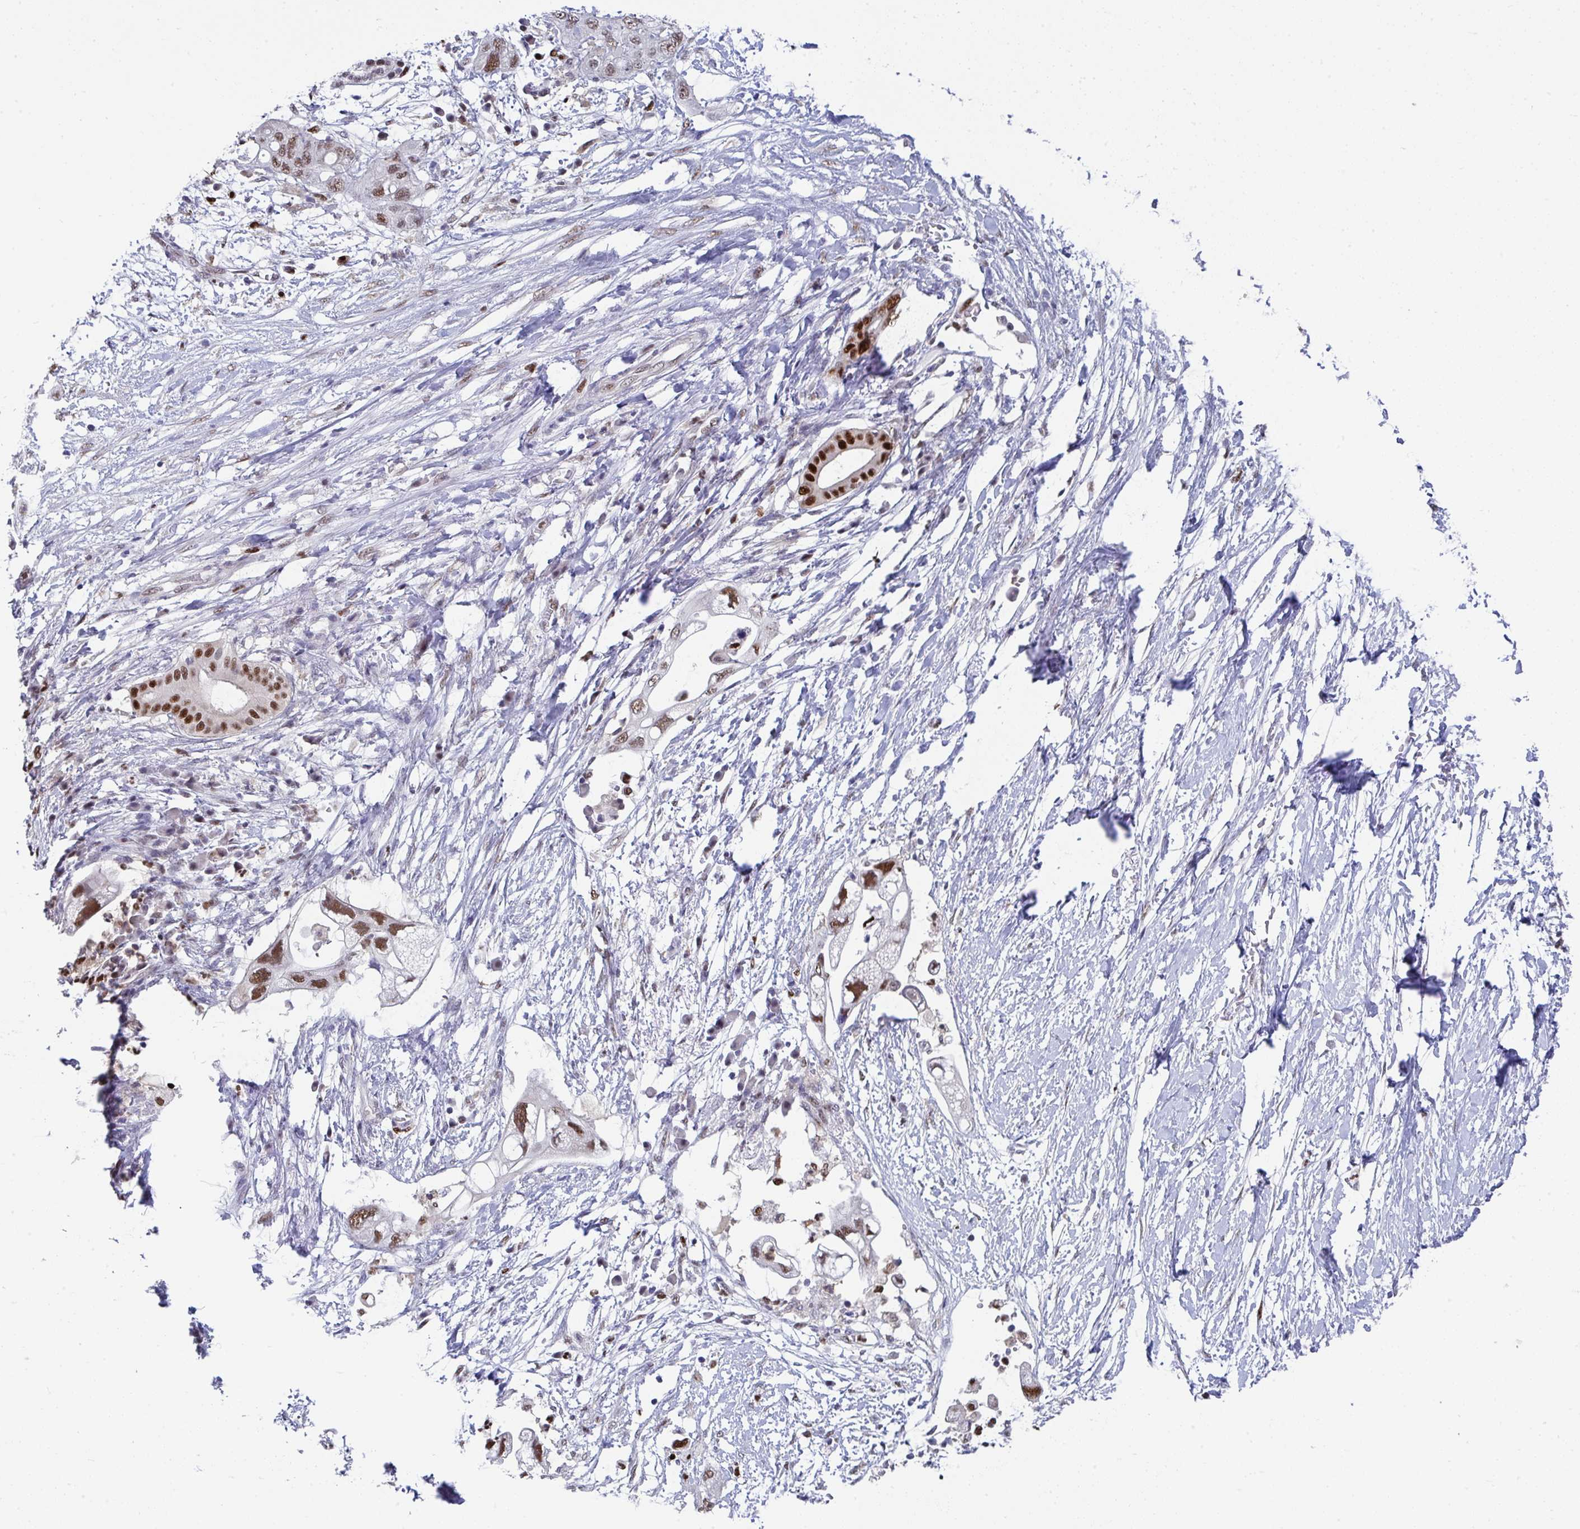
{"staining": {"intensity": "moderate", "quantity": ">75%", "location": "nuclear"}, "tissue": "pancreatic cancer", "cell_type": "Tumor cells", "image_type": "cancer", "snomed": [{"axis": "morphology", "description": "Adenocarcinoma, NOS"}, {"axis": "topography", "description": "Pancreas"}], "caption": "Pancreatic adenocarcinoma tissue displays moderate nuclear staining in approximately >75% of tumor cells, visualized by immunohistochemistry. The protein is shown in brown color, while the nuclei are stained blue.", "gene": "JDP2", "patient": {"sex": "female", "age": 72}}